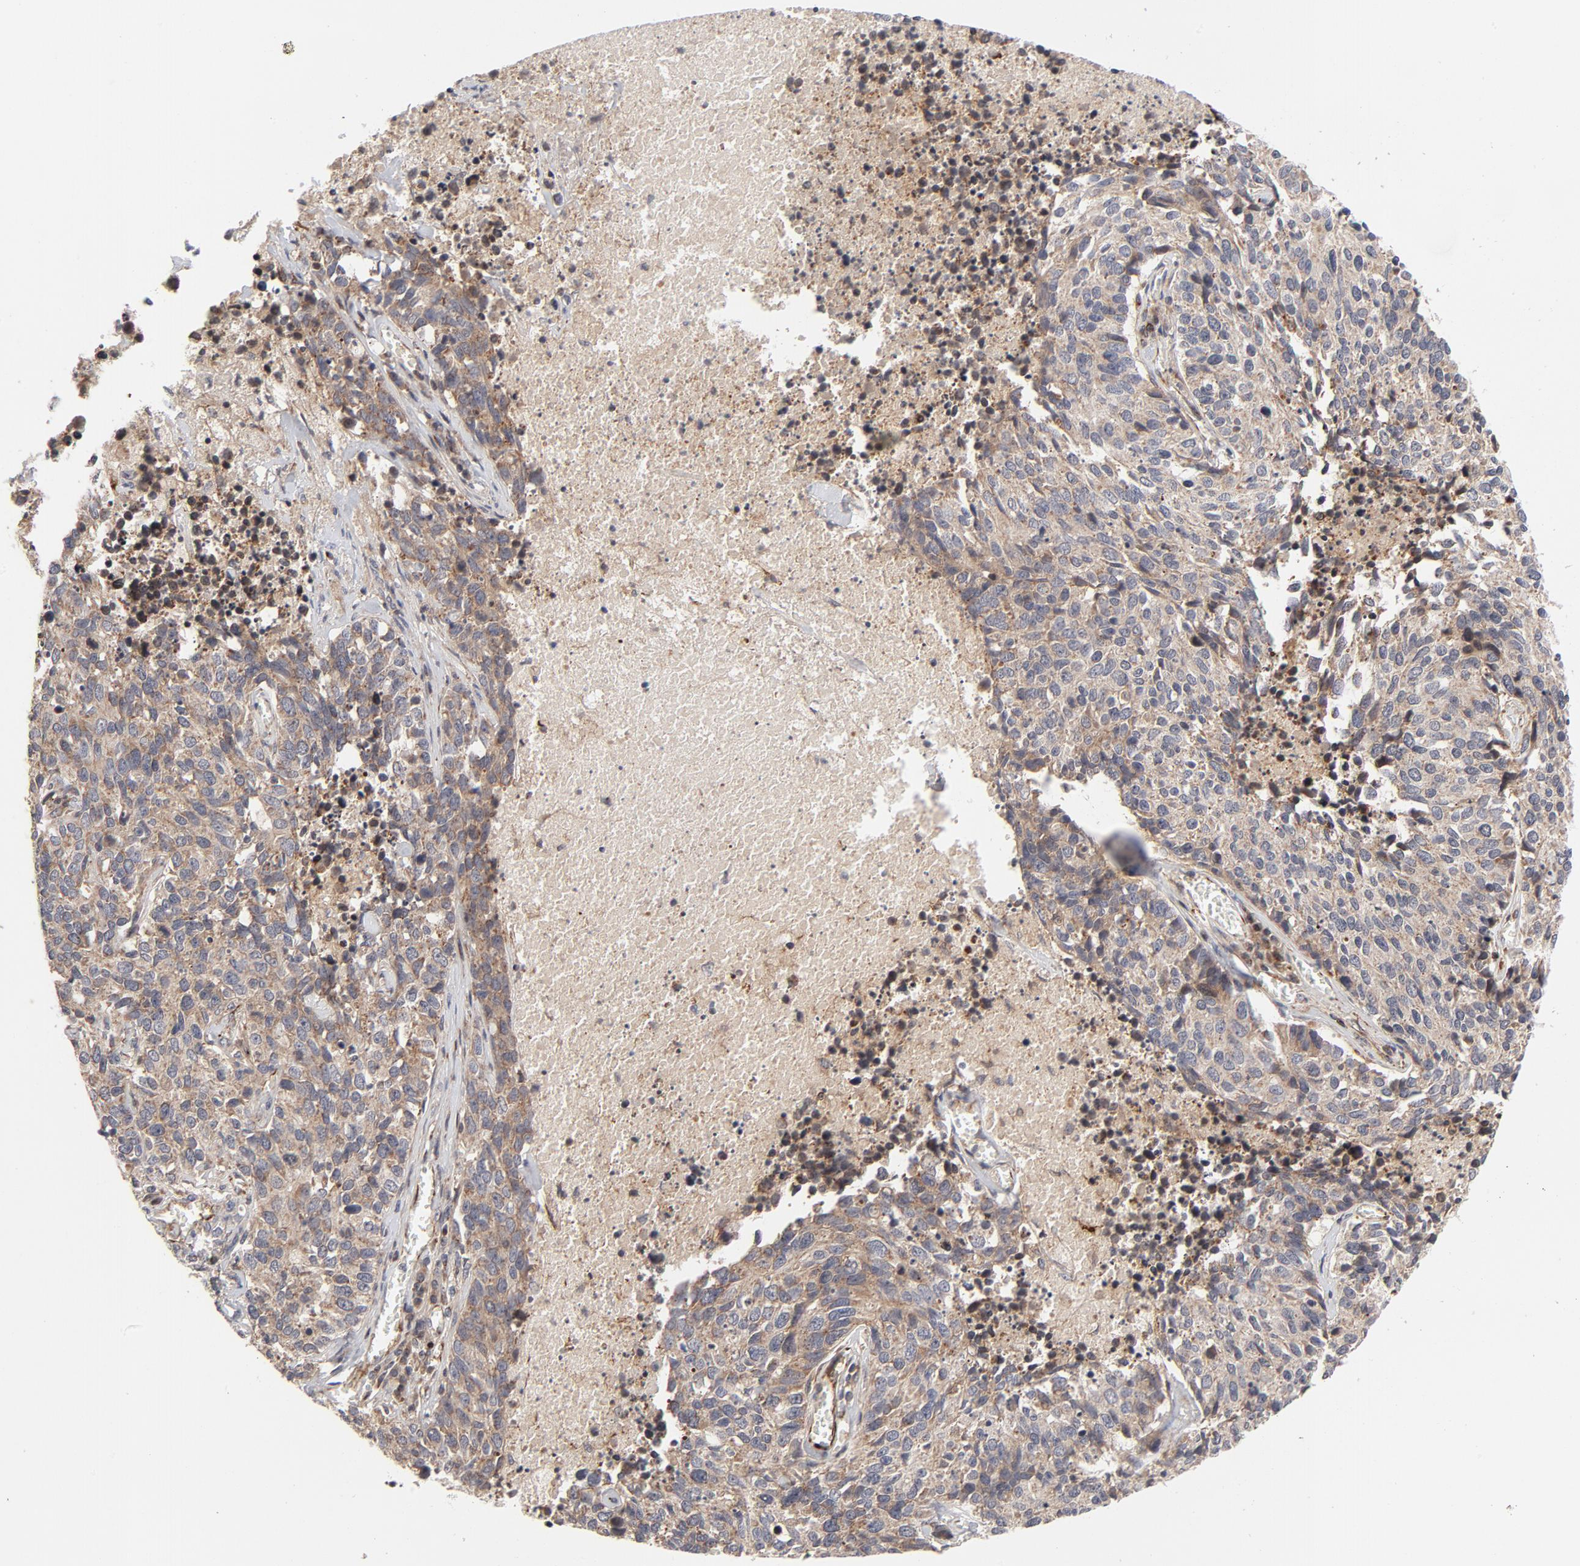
{"staining": {"intensity": "weak", "quantity": ">75%", "location": "cytoplasmic/membranous"}, "tissue": "lung cancer", "cell_type": "Tumor cells", "image_type": "cancer", "snomed": [{"axis": "morphology", "description": "Neoplasm, malignant, NOS"}, {"axis": "topography", "description": "Lung"}], "caption": "Immunohistochemical staining of lung cancer (malignant neoplasm) exhibits low levels of weak cytoplasmic/membranous staining in approximately >75% of tumor cells.", "gene": "DNAAF2", "patient": {"sex": "female", "age": 76}}